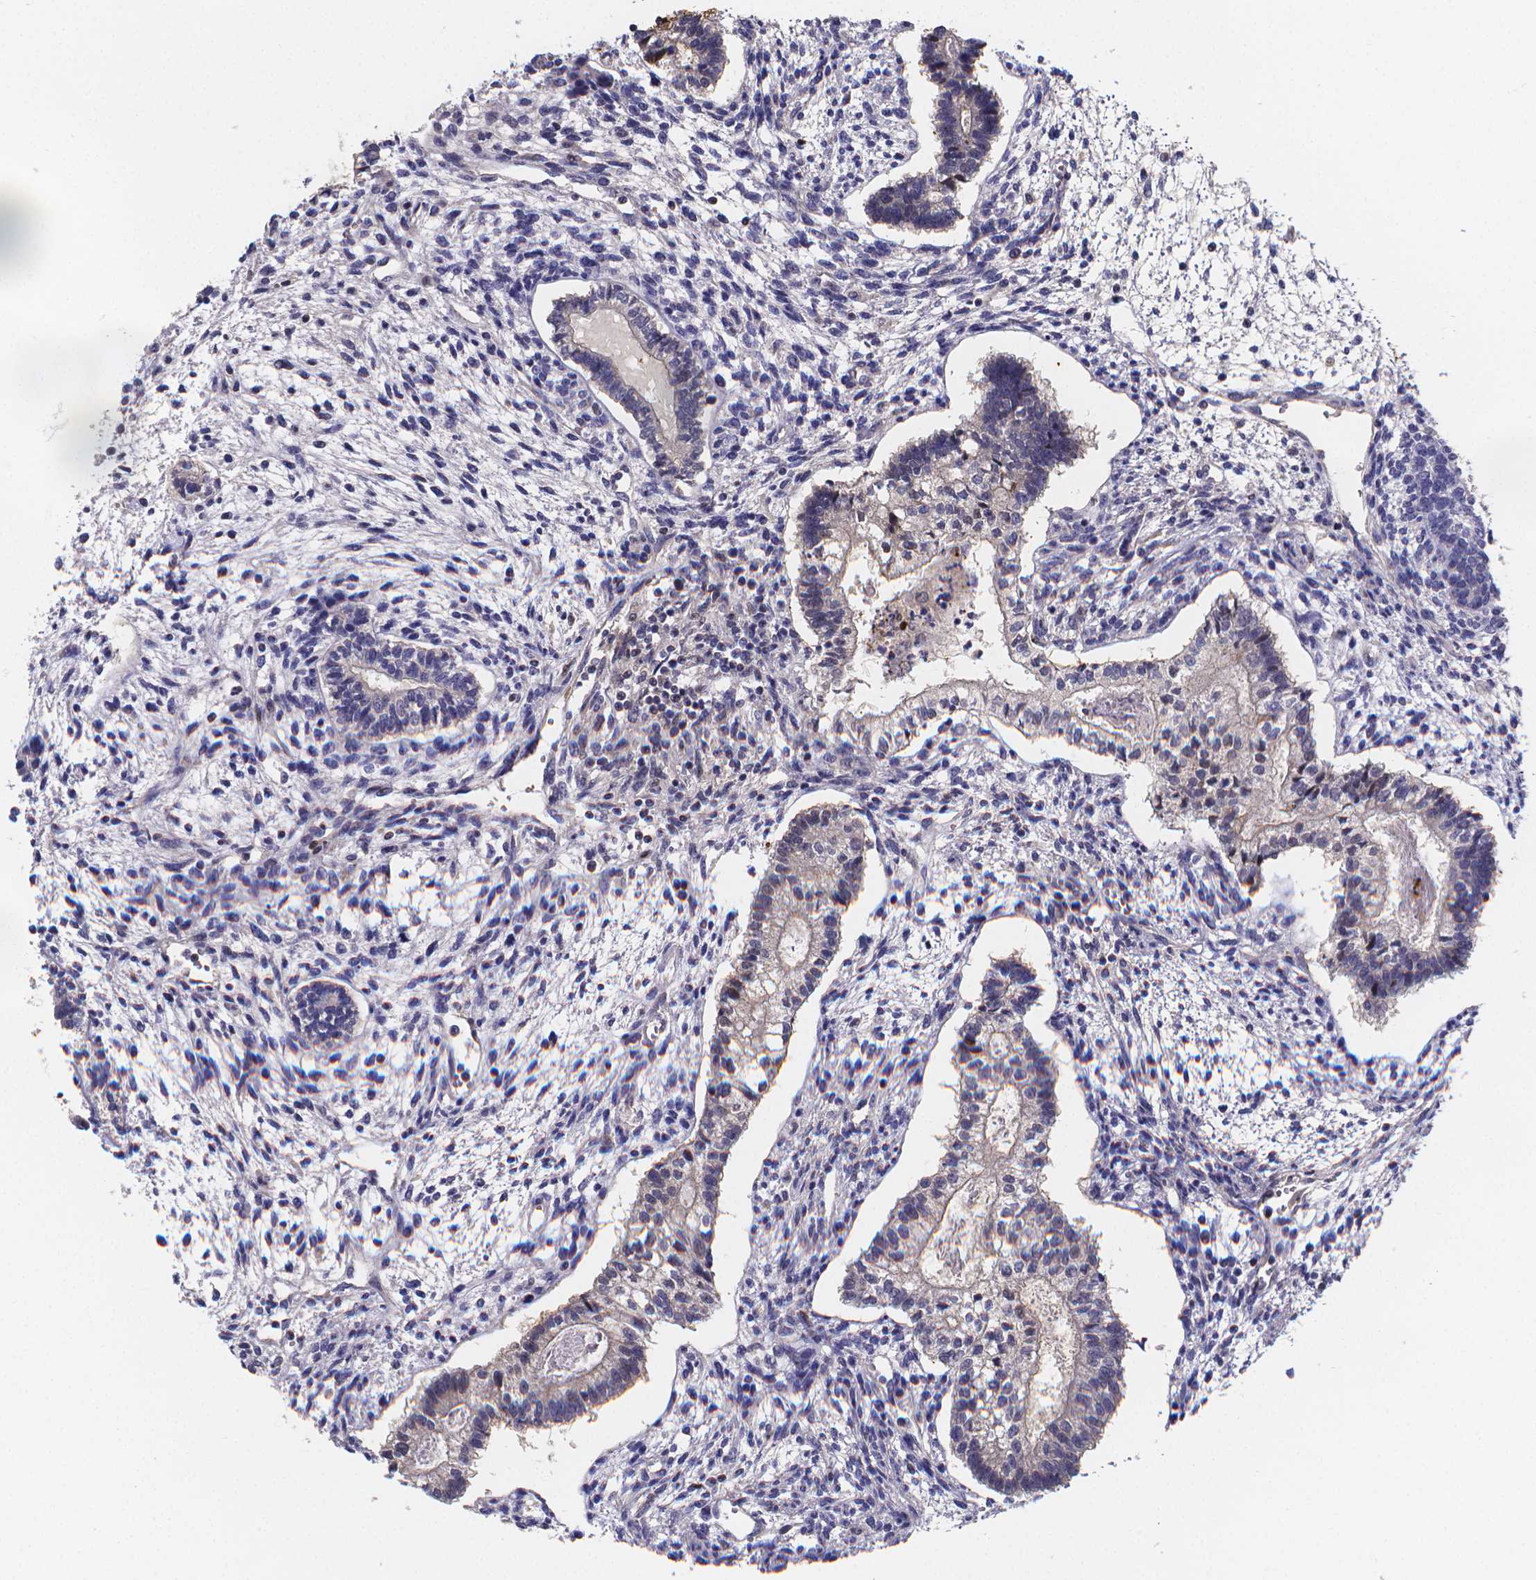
{"staining": {"intensity": "negative", "quantity": "none", "location": "none"}, "tissue": "testis cancer", "cell_type": "Tumor cells", "image_type": "cancer", "snomed": [{"axis": "morphology", "description": "Carcinoma, Embryonal, NOS"}, {"axis": "topography", "description": "Testis"}], "caption": "Immunohistochemical staining of human testis cancer (embryonal carcinoma) displays no significant staining in tumor cells.", "gene": "PAH", "patient": {"sex": "male", "age": 37}}